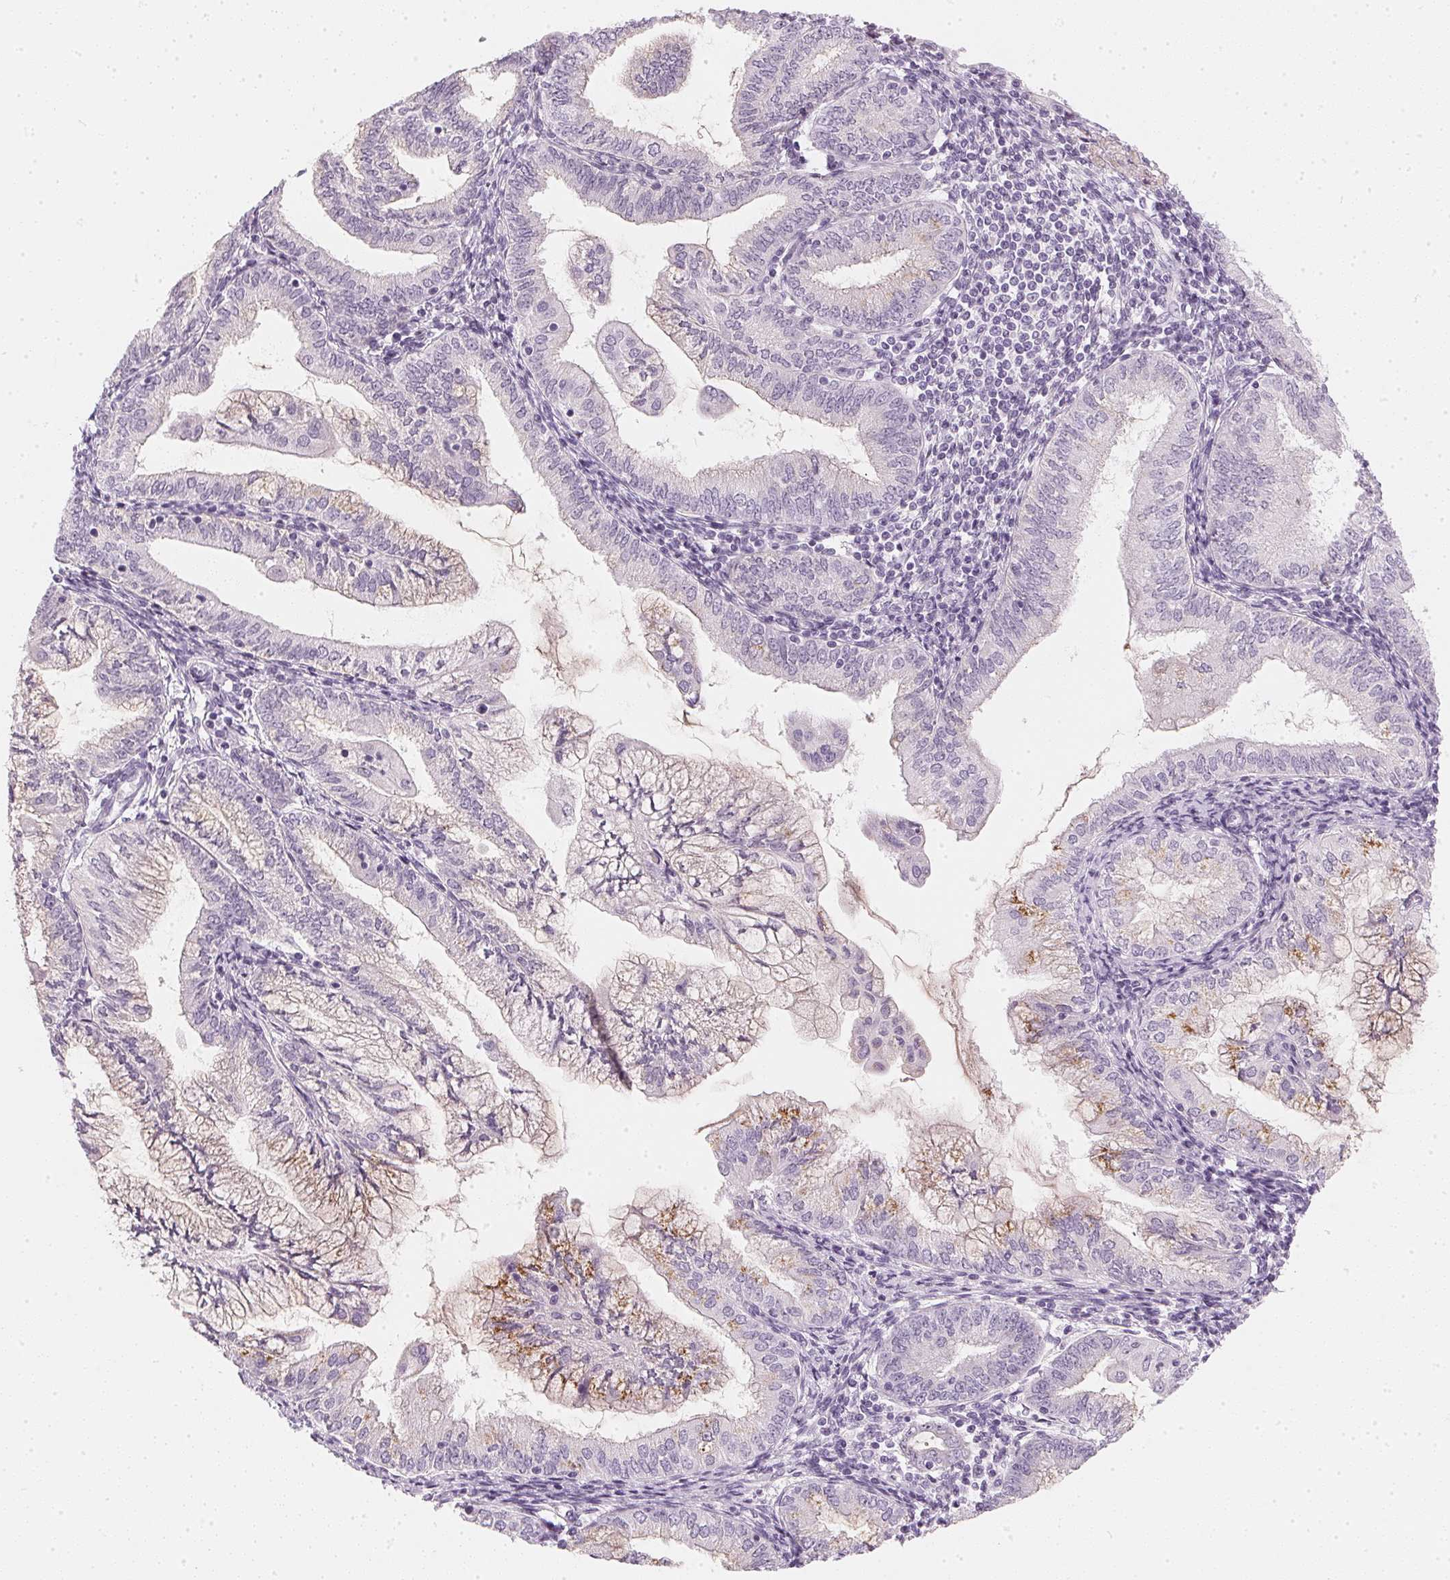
{"staining": {"intensity": "negative", "quantity": "none", "location": "none"}, "tissue": "endometrial cancer", "cell_type": "Tumor cells", "image_type": "cancer", "snomed": [{"axis": "morphology", "description": "Adenocarcinoma, NOS"}, {"axis": "topography", "description": "Endometrium"}], "caption": "IHC histopathology image of endometrial cancer stained for a protein (brown), which displays no staining in tumor cells.", "gene": "CHST4", "patient": {"sex": "female", "age": 55}}